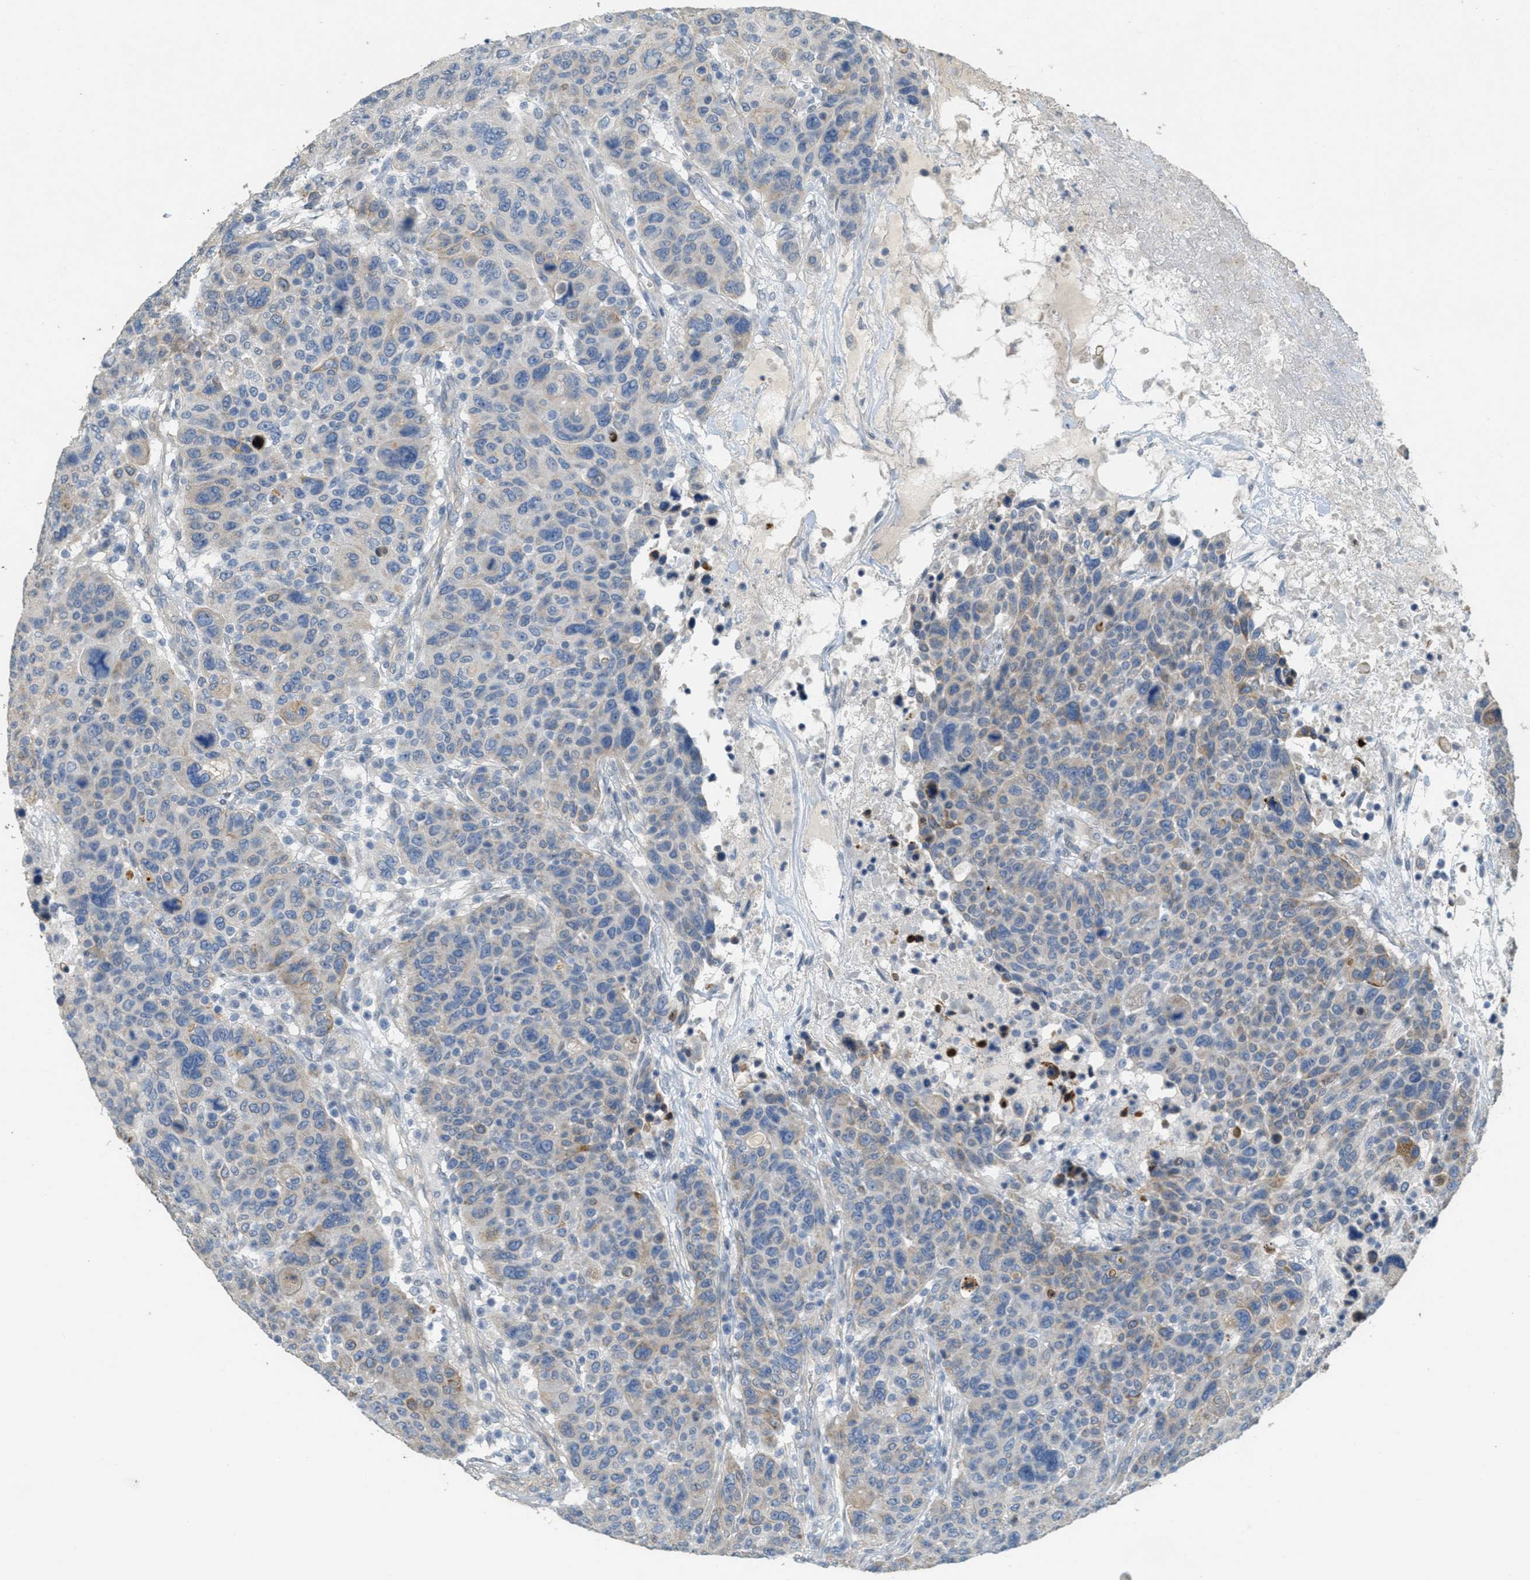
{"staining": {"intensity": "weak", "quantity": "<25%", "location": "cytoplasmic/membranous"}, "tissue": "breast cancer", "cell_type": "Tumor cells", "image_type": "cancer", "snomed": [{"axis": "morphology", "description": "Duct carcinoma"}, {"axis": "topography", "description": "Breast"}], "caption": "This is an IHC image of breast cancer (invasive ductal carcinoma). There is no positivity in tumor cells.", "gene": "MRS2", "patient": {"sex": "female", "age": 37}}